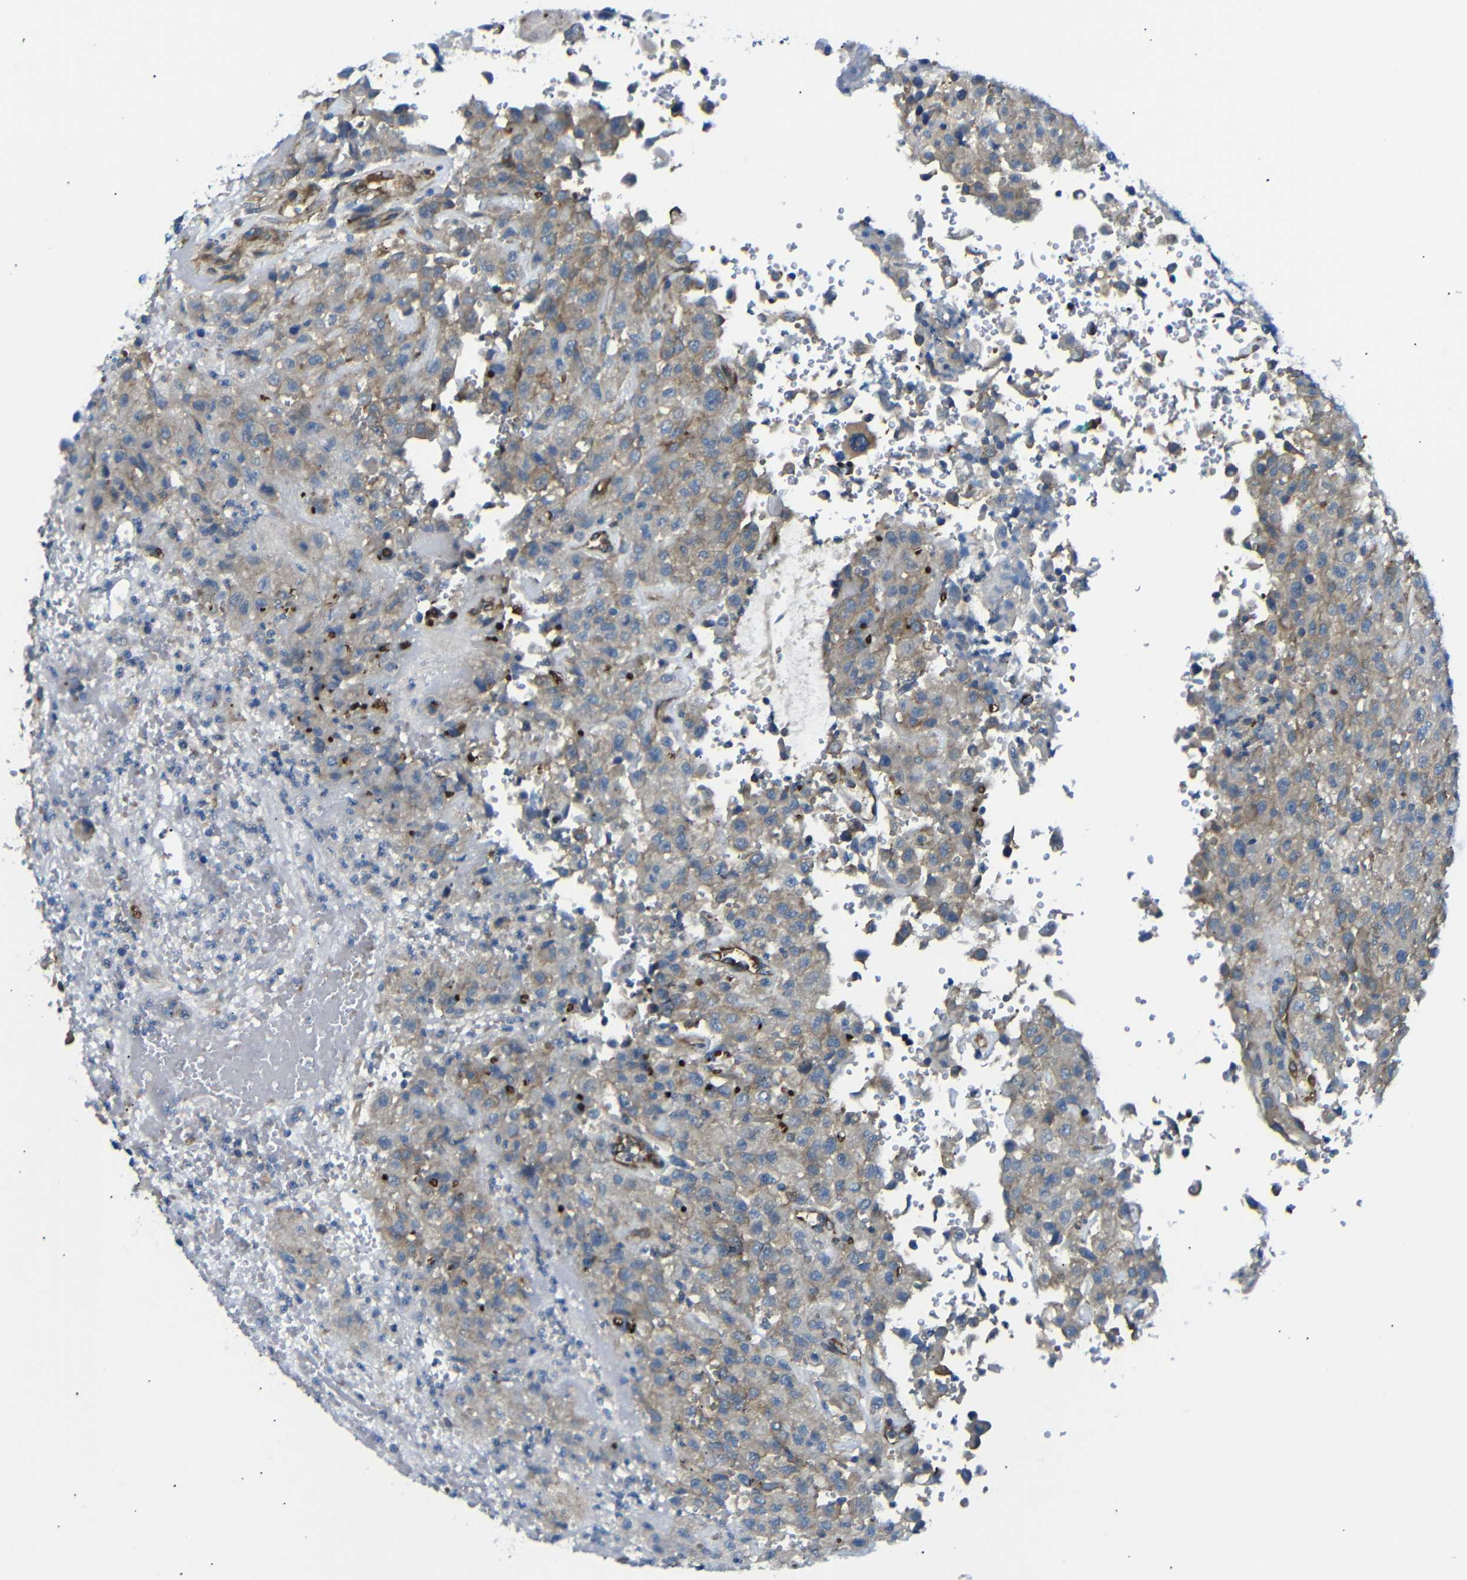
{"staining": {"intensity": "weak", "quantity": "25%-75%", "location": "cytoplasmic/membranous"}, "tissue": "urothelial cancer", "cell_type": "Tumor cells", "image_type": "cancer", "snomed": [{"axis": "morphology", "description": "Urothelial carcinoma, High grade"}, {"axis": "topography", "description": "Urinary bladder"}], "caption": "DAB immunohistochemical staining of urothelial cancer reveals weak cytoplasmic/membranous protein staining in about 25%-75% of tumor cells. The staining was performed using DAB, with brown indicating positive protein expression. Nuclei are stained blue with hematoxylin.", "gene": "MYO1B", "patient": {"sex": "male", "age": 46}}